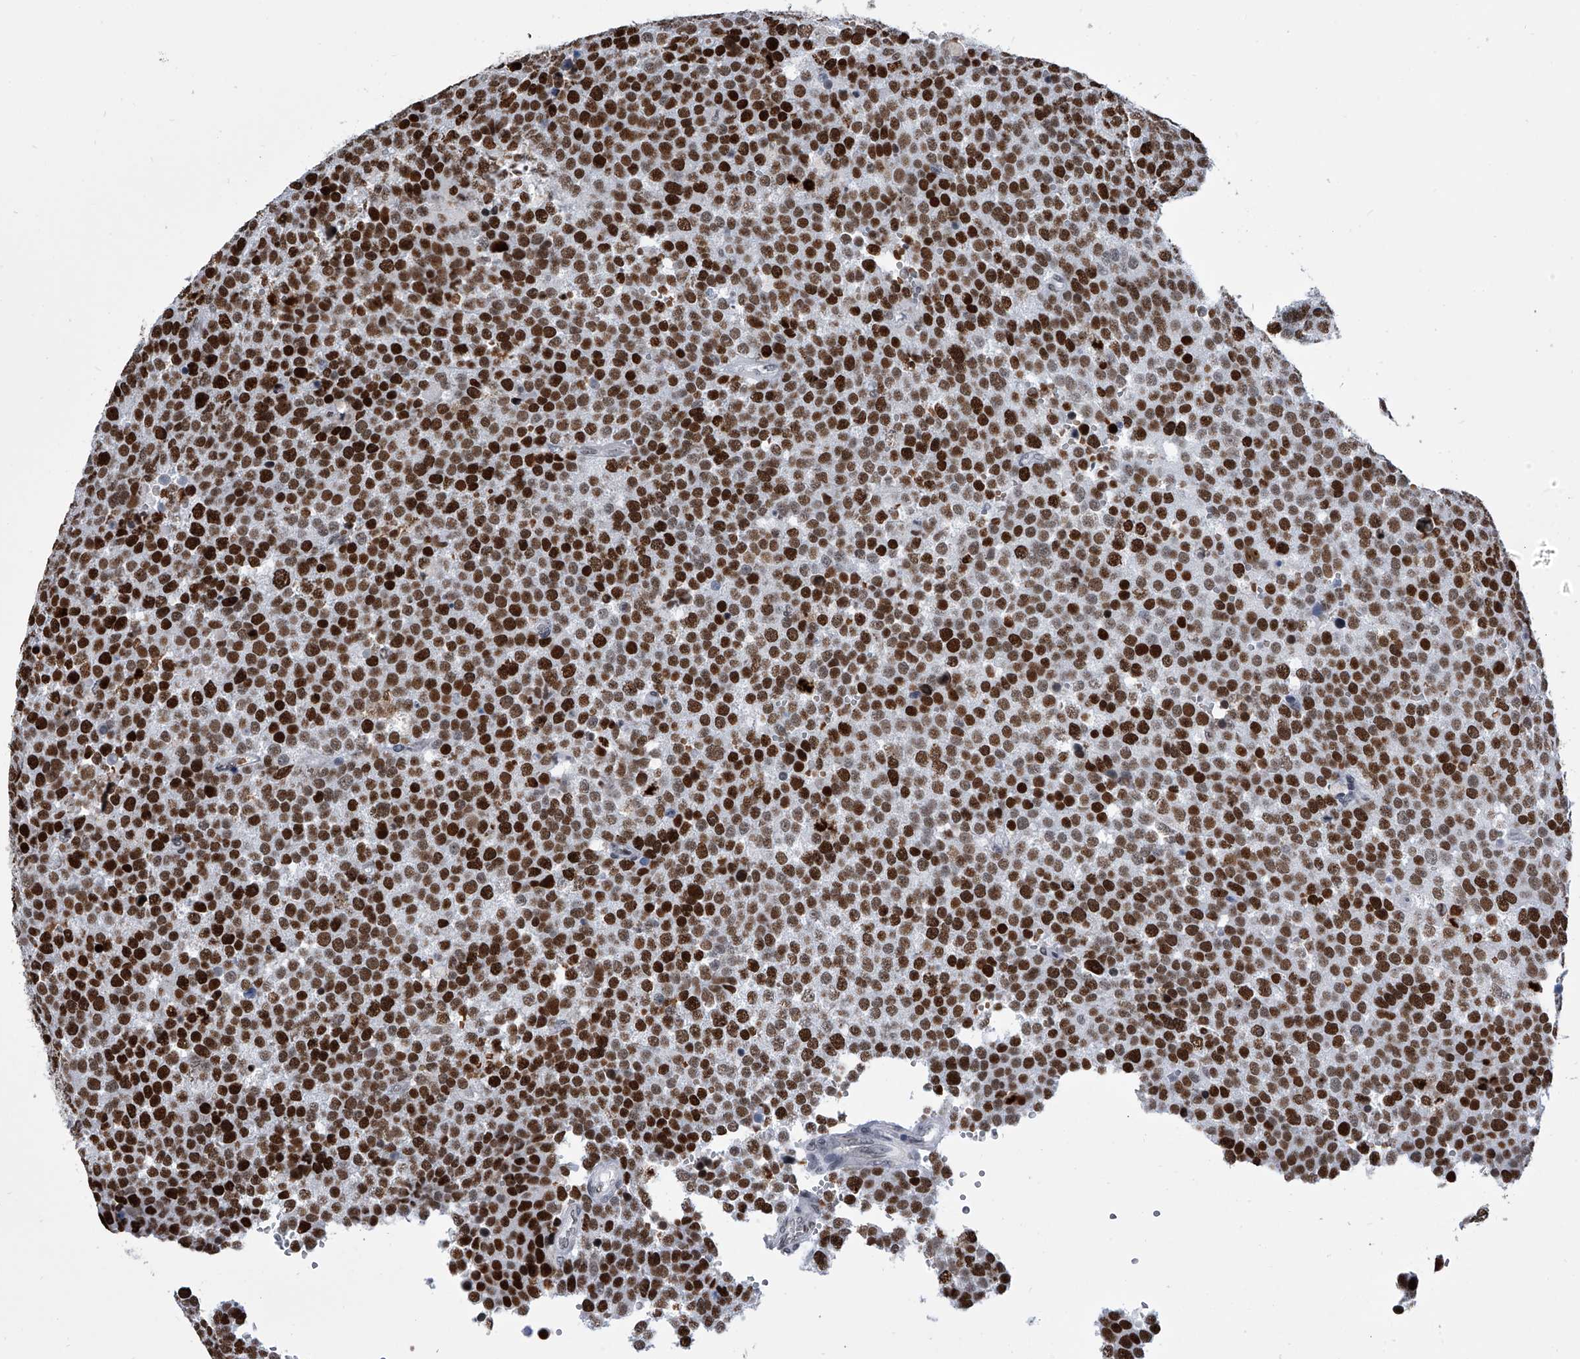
{"staining": {"intensity": "strong", "quantity": ">75%", "location": "nuclear"}, "tissue": "testis cancer", "cell_type": "Tumor cells", "image_type": "cancer", "snomed": [{"axis": "morphology", "description": "Seminoma, NOS"}, {"axis": "topography", "description": "Testis"}], "caption": "Strong nuclear staining for a protein is appreciated in about >75% of tumor cells of seminoma (testis) using immunohistochemistry (IHC).", "gene": "SIM2", "patient": {"sex": "male", "age": 71}}